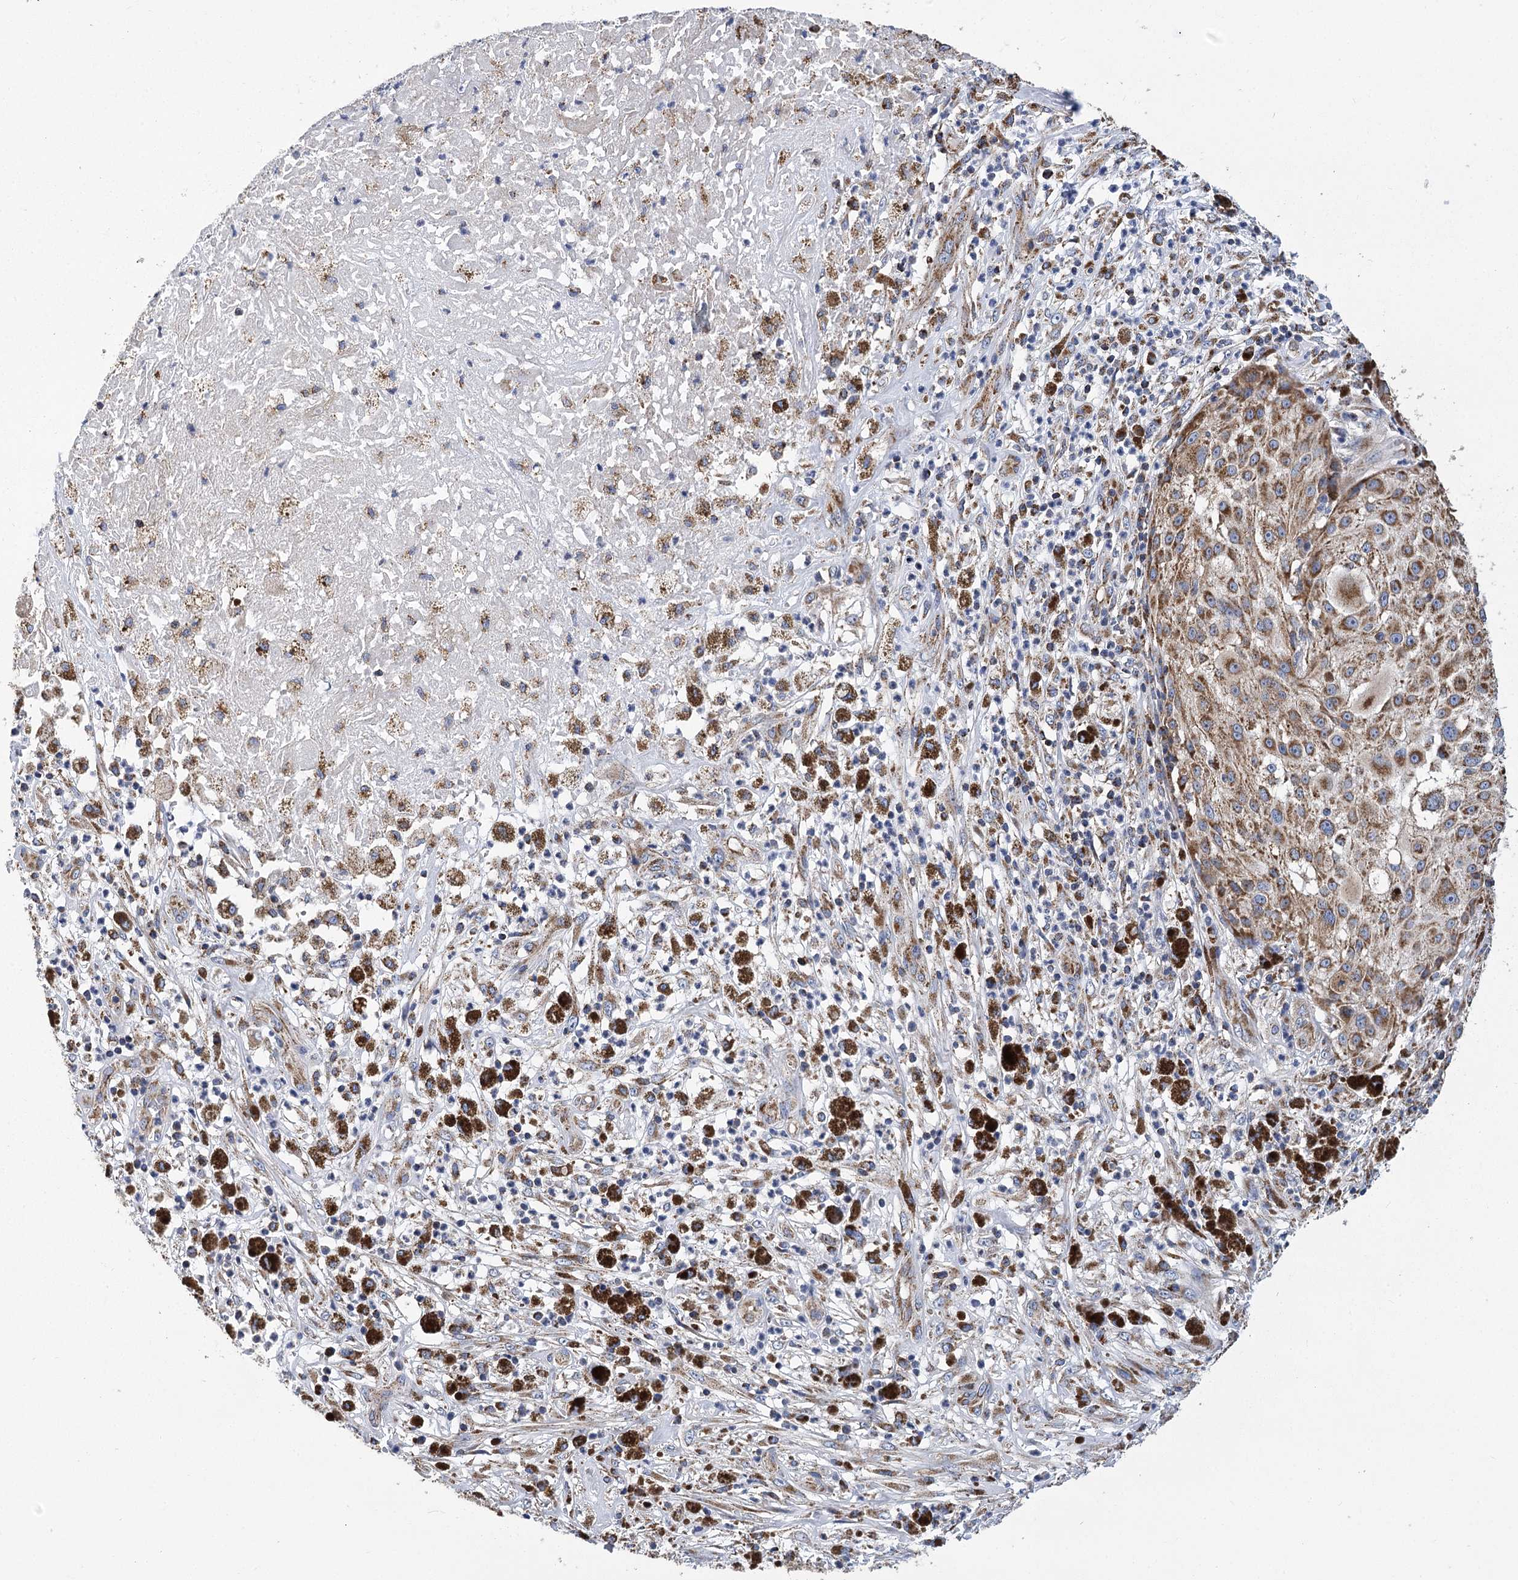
{"staining": {"intensity": "moderate", "quantity": ">75%", "location": "cytoplasmic/membranous"}, "tissue": "melanoma", "cell_type": "Tumor cells", "image_type": "cancer", "snomed": [{"axis": "morphology", "description": "Necrosis, NOS"}, {"axis": "morphology", "description": "Malignant melanoma, NOS"}, {"axis": "topography", "description": "Skin"}], "caption": "DAB (3,3'-diaminobenzidine) immunohistochemical staining of melanoma displays moderate cytoplasmic/membranous protein staining in about >75% of tumor cells.", "gene": "CCDC73", "patient": {"sex": "female", "age": 87}}